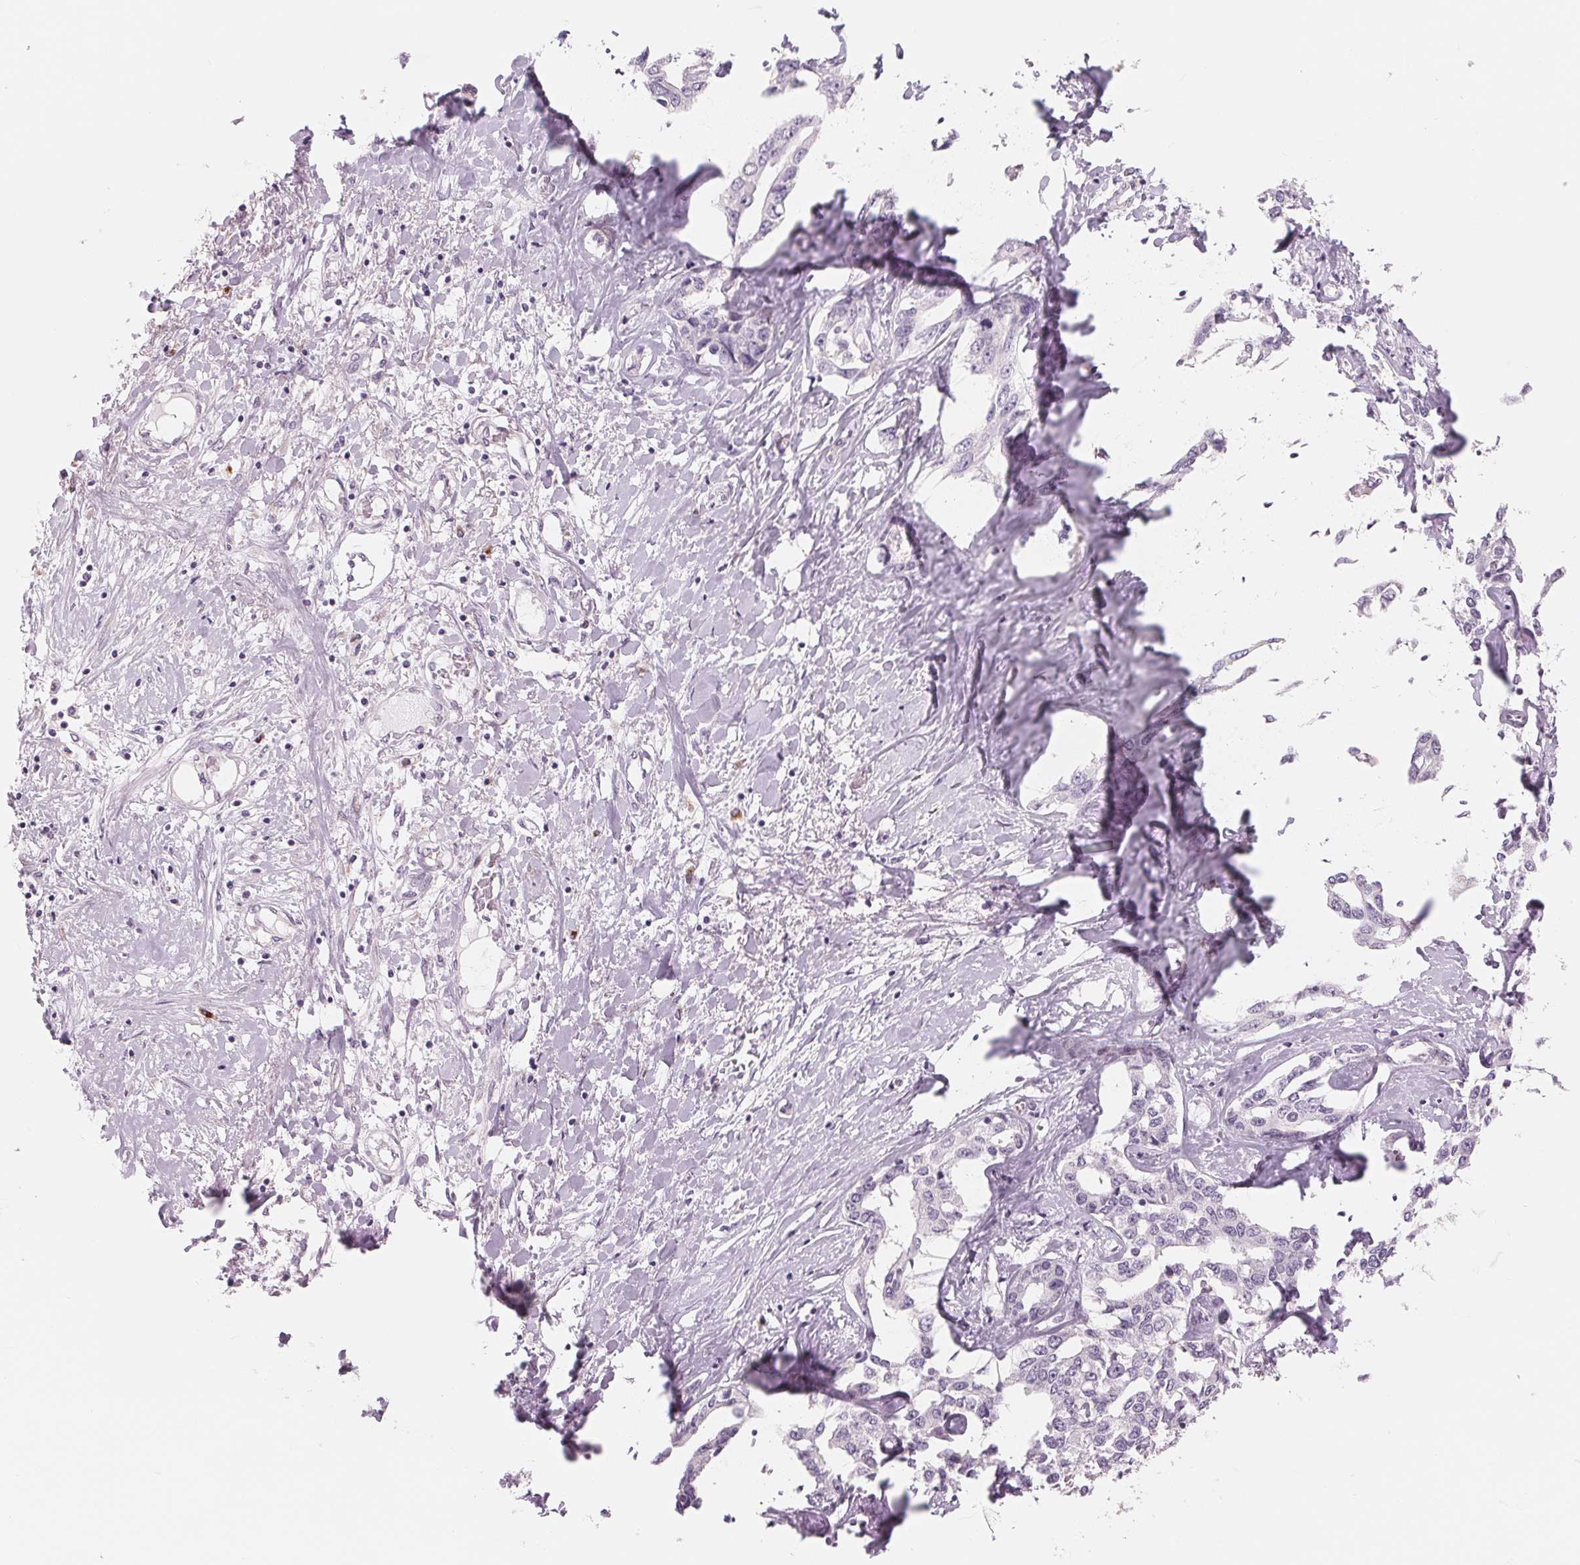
{"staining": {"intensity": "negative", "quantity": "none", "location": "none"}, "tissue": "liver cancer", "cell_type": "Tumor cells", "image_type": "cancer", "snomed": [{"axis": "morphology", "description": "Cholangiocarcinoma"}, {"axis": "topography", "description": "Liver"}], "caption": "The micrograph displays no staining of tumor cells in liver cancer. (Stains: DAB (3,3'-diaminobenzidine) IHC with hematoxylin counter stain, Microscopy: brightfield microscopy at high magnification).", "gene": "IL9R", "patient": {"sex": "male", "age": 59}}